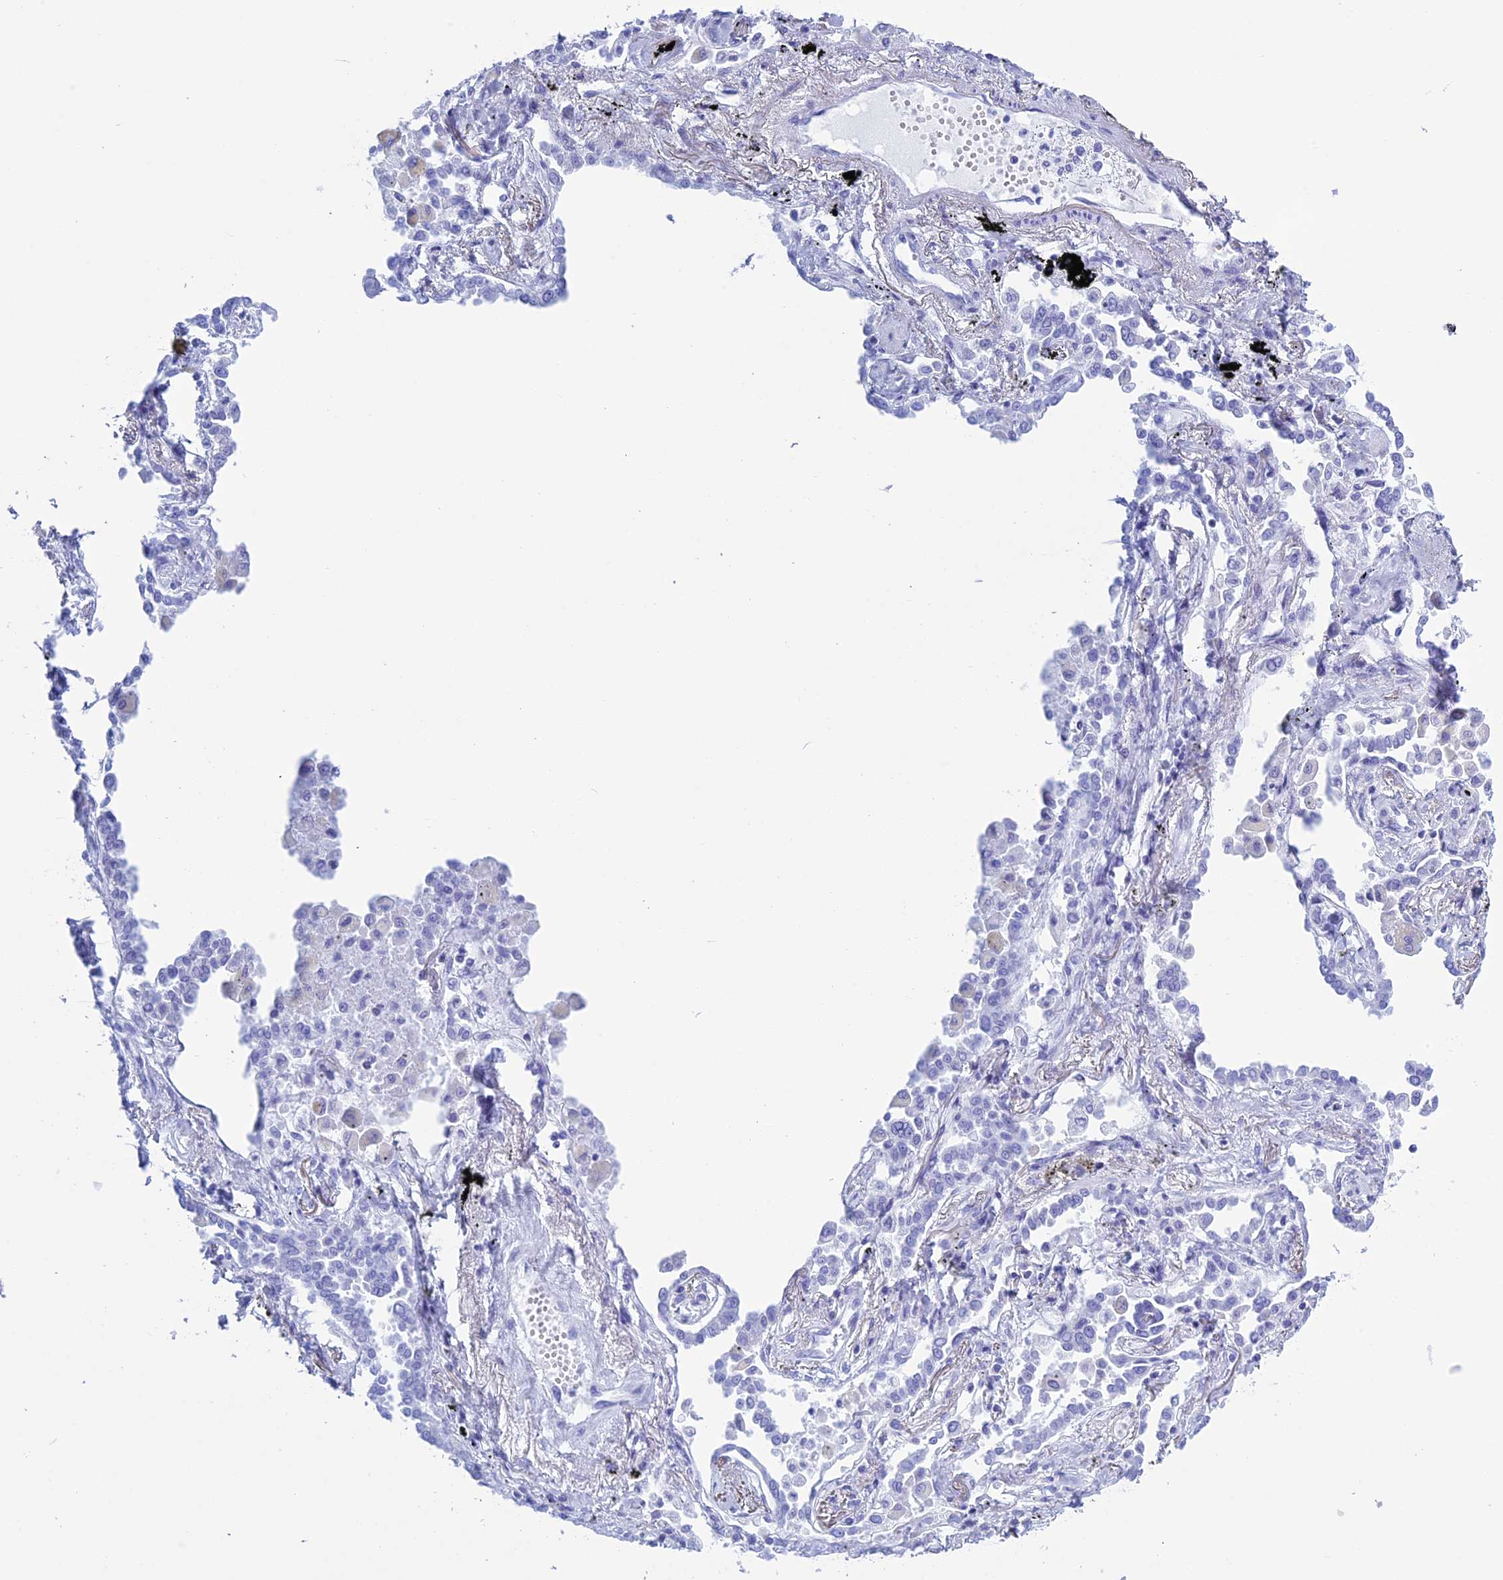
{"staining": {"intensity": "negative", "quantity": "none", "location": "none"}, "tissue": "lung cancer", "cell_type": "Tumor cells", "image_type": "cancer", "snomed": [{"axis": "morphology", "description": "Adenocarcinoma, NOS"}, {"axis": "topography", "description": "Lung"}], "caption": "Tumor cells show no significant positivity in lung cancer.", "gene": "KCTD21", "patient": {"sex": "male", "age": 67}}